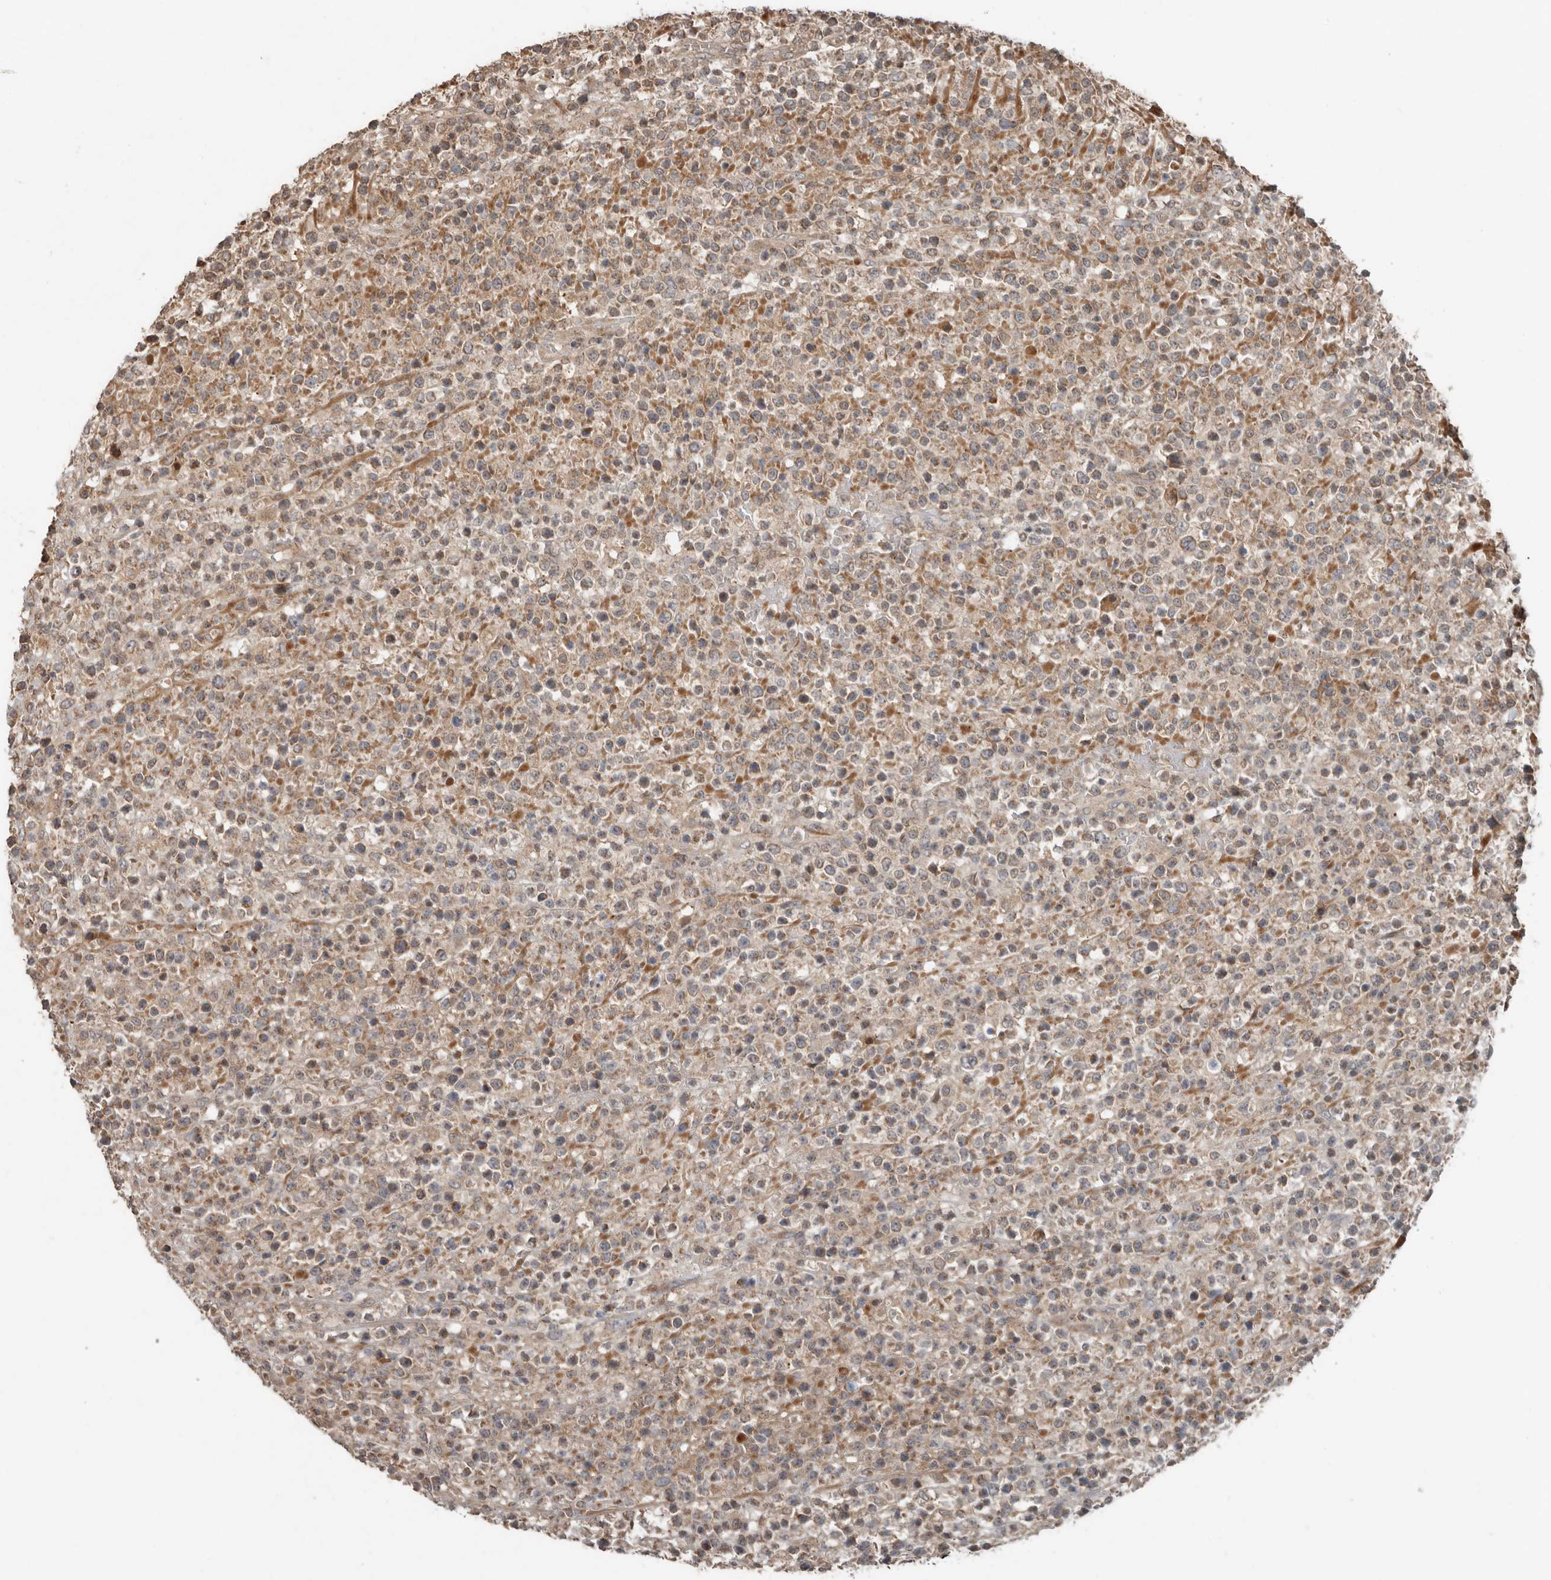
{"staining": {"intensity": "weak", "quantity": "25%-75%", "location": "cytoplasmic/membranous"}, "tissue": "lymphoma", "cell_type": "Tumor cells", "image_type": "cancer", "snomed": [{"axis": "morphology", "description": "Malignant lymphoma, non-Hodgkin's type, High grade"}, {"axis": "topography", "description": "Colon"}], "caption": "Tumor cells reveal low levels of weak cytoplasmic/membranous staining in about 25%-75% of cells in lymphoma. Immunohistochemistry stains the protein of interest in brown and the nuclei are stained blue.", "gene": "SLC6A7", "patient": {"sex": "female", "age": 53}}